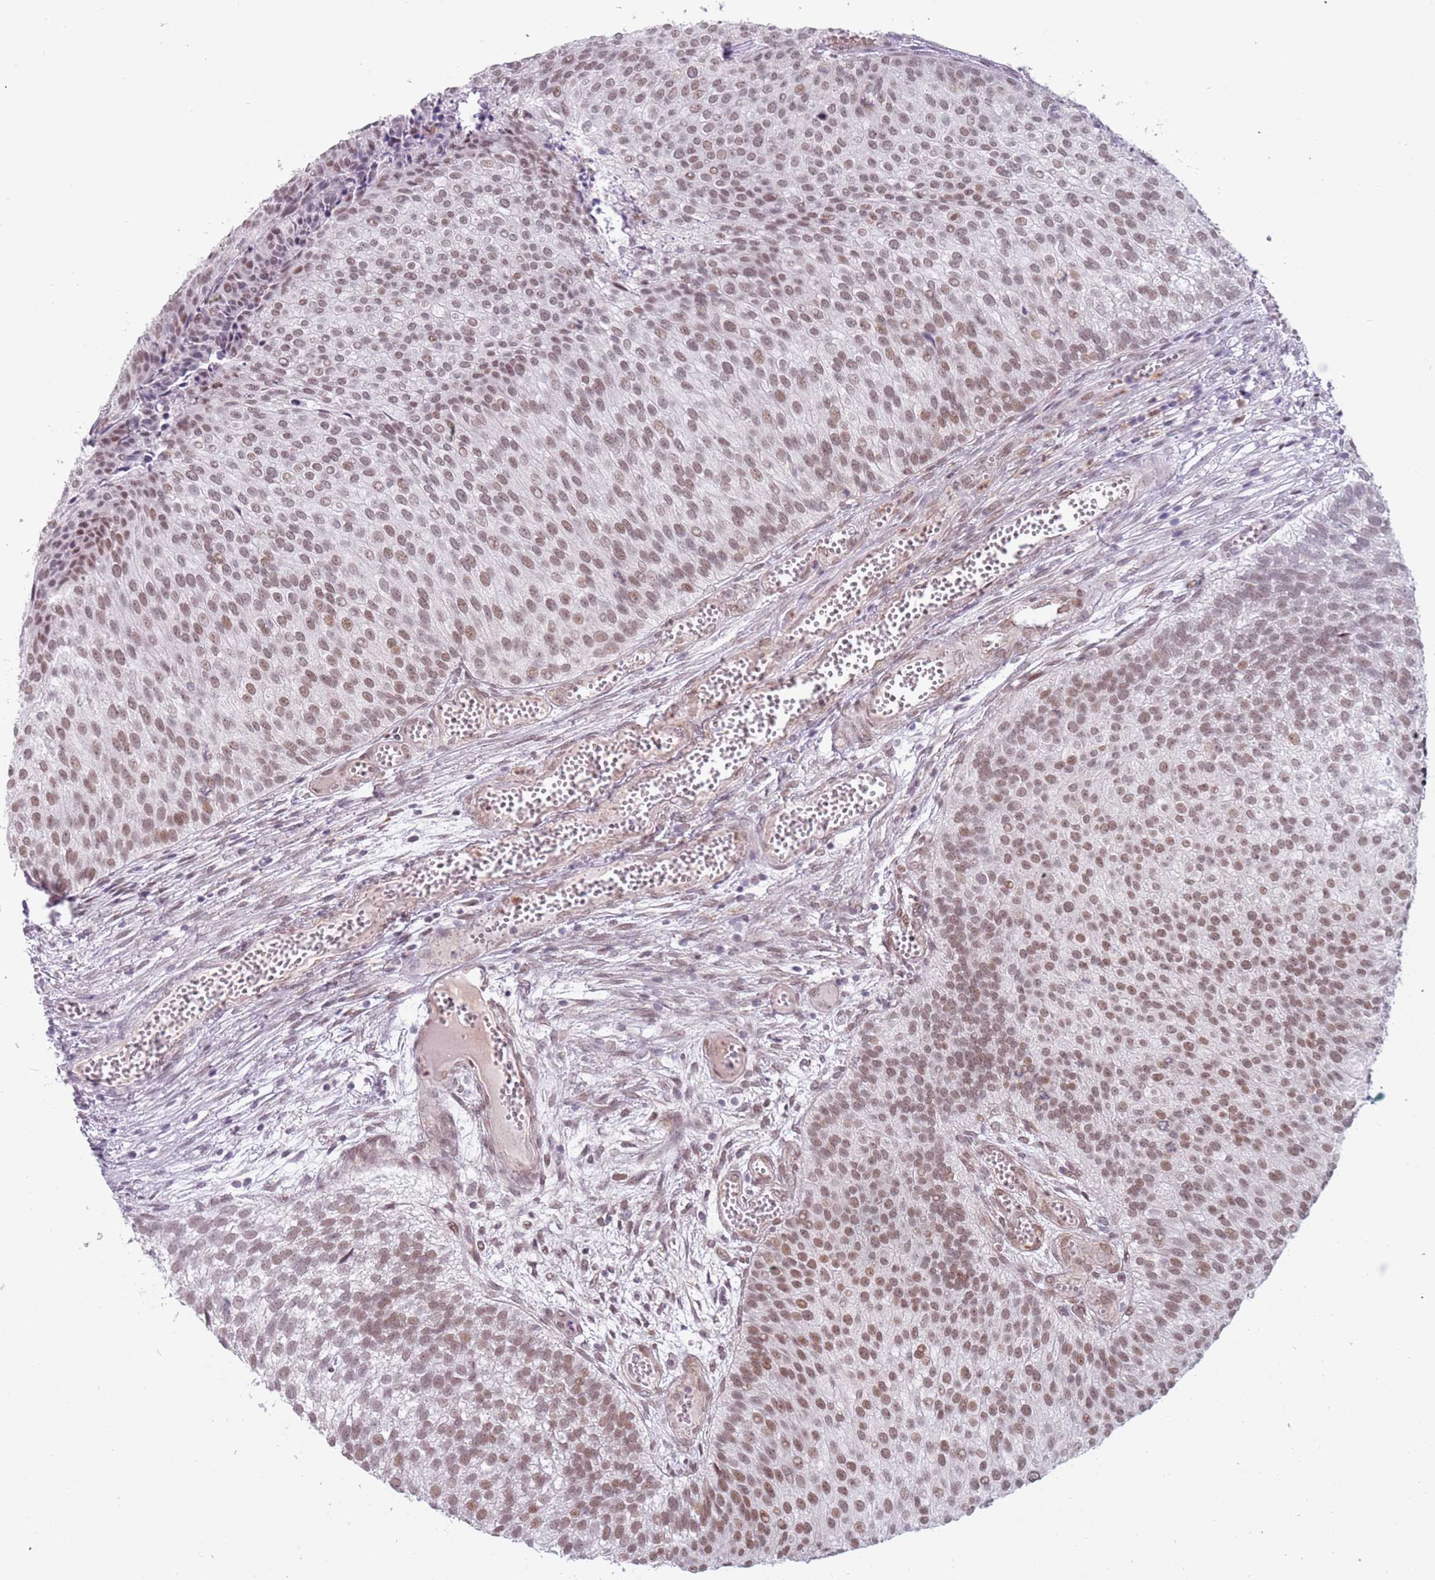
{"staining": {"intensity": "moderate", "quantity": ">75%", "location": "nuclear"}, "tissue": "urothelial cancer", "cell_type": "Tumor cells", "image_type": "cancer", "snomed": [{"axis": "morphology", "description": "Urothelial carcinoma, Low grade"}, {"axis": "topography", "description": "Urinary bladder"}], "caption": "Immunohistochemistry (IHC) histopathology image of urothelial cancer stained for a protein (brown), which exhibits medium levels of moderate nuclear expression in approximately >75% of tumor cells.", "gene": "REXO4", "patient": {"sex": "male", "age": 84}}